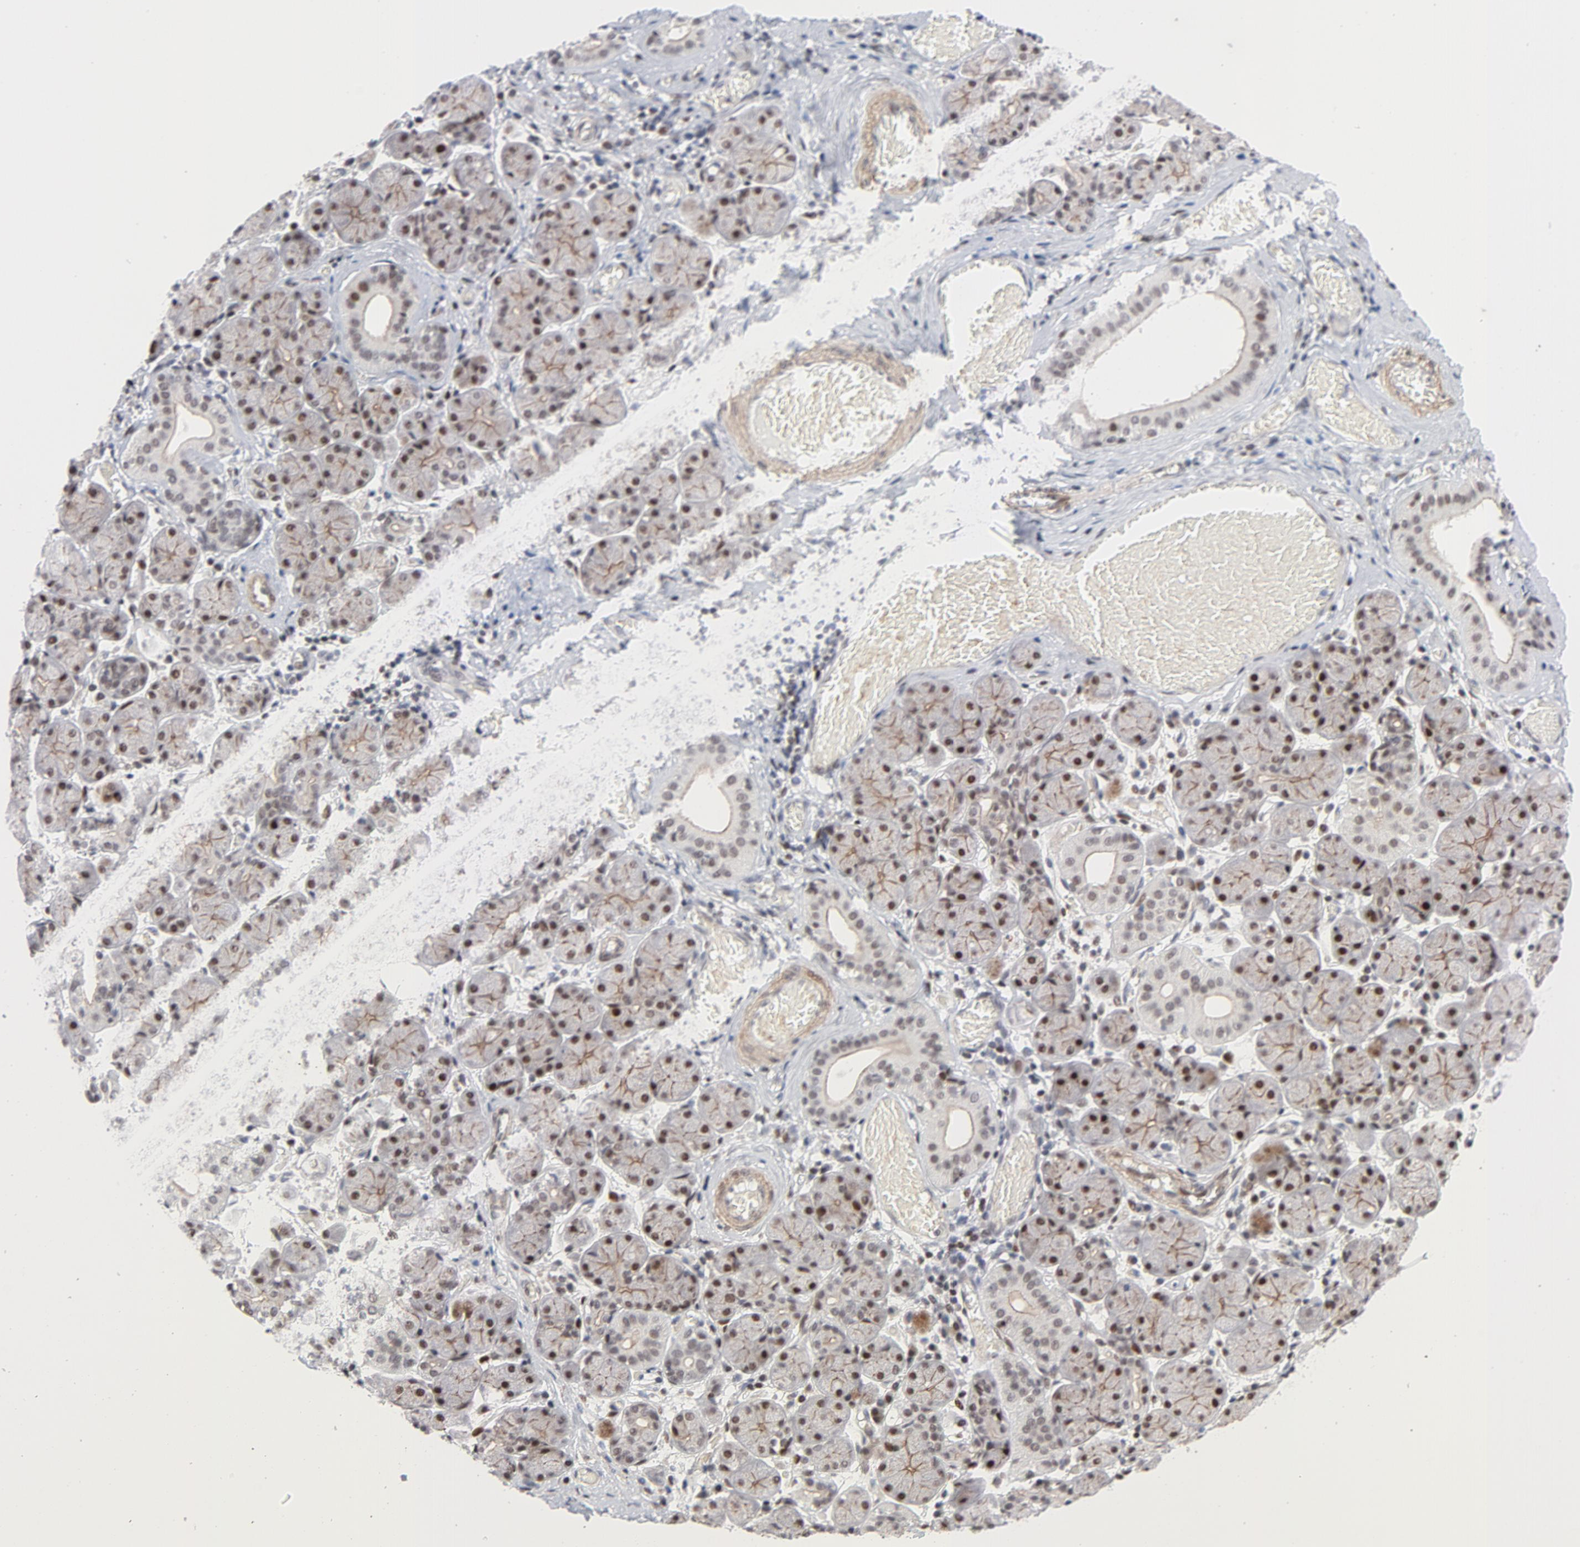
{"staining": {"intensity": "moderate", "quantity": ">75%", "location": "cytoplasmic/membranous,nuclear"}, "tissue": "salivary gland", "cell_type": "Glandular cells", "image_type": "normal", "snomed": [{"axis": "morphology", "description": "Normal tissue, NOS"}, {"axis": "topography", "description": "Salivary gland"}], "caption": "IHC histopathology image of unremarkable salivary gland: human salivary gland stained using IHC shows medium levels of moderate protein expression localized specifically in the cytoplasmic/membranous,nuclear of glandular cells, appearing as a cytoplasmic/membranous,nuclear brown color.", "gene": "NFIC", "patient": {"sex": "female", "age": 24}}